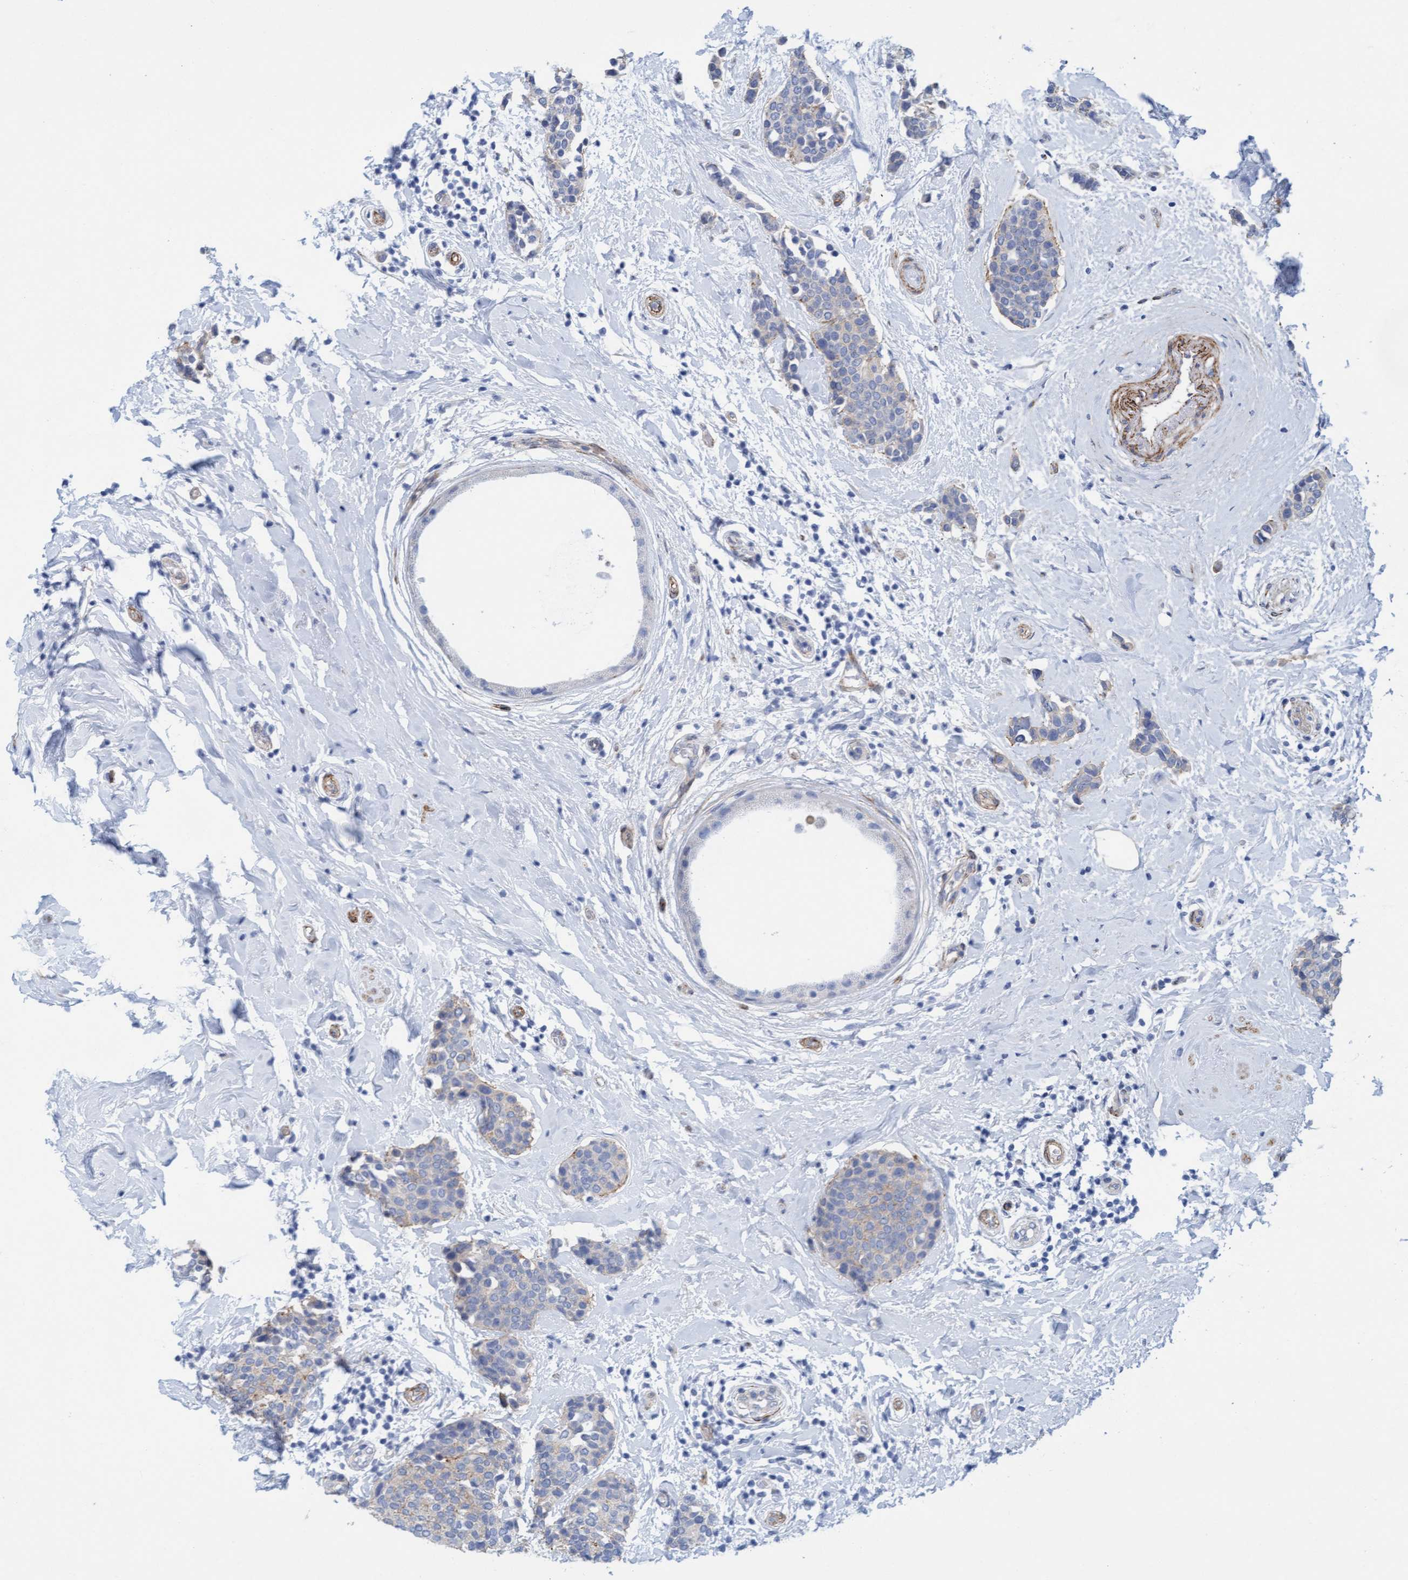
{"staining": {"intensity": "negative", "quantity": "none", "location": "none"}, "tissue": "breast cancer", "cell_type": "Tumor cells", "image_type": "cancer", "snomed": [{"axis": "morphology", "description": "Duct carcinoma"}, {"axis": "topography", "description": "Breast"}], "caption": "There is no significant staining in tumor cells of breast cancer. (DAB (3,3'-diaminobenzidine) immunohistochemistry with hematoxylin counter stain).", "gene": "MTFR1", "patient": {"sex": "female", "age": 55}}